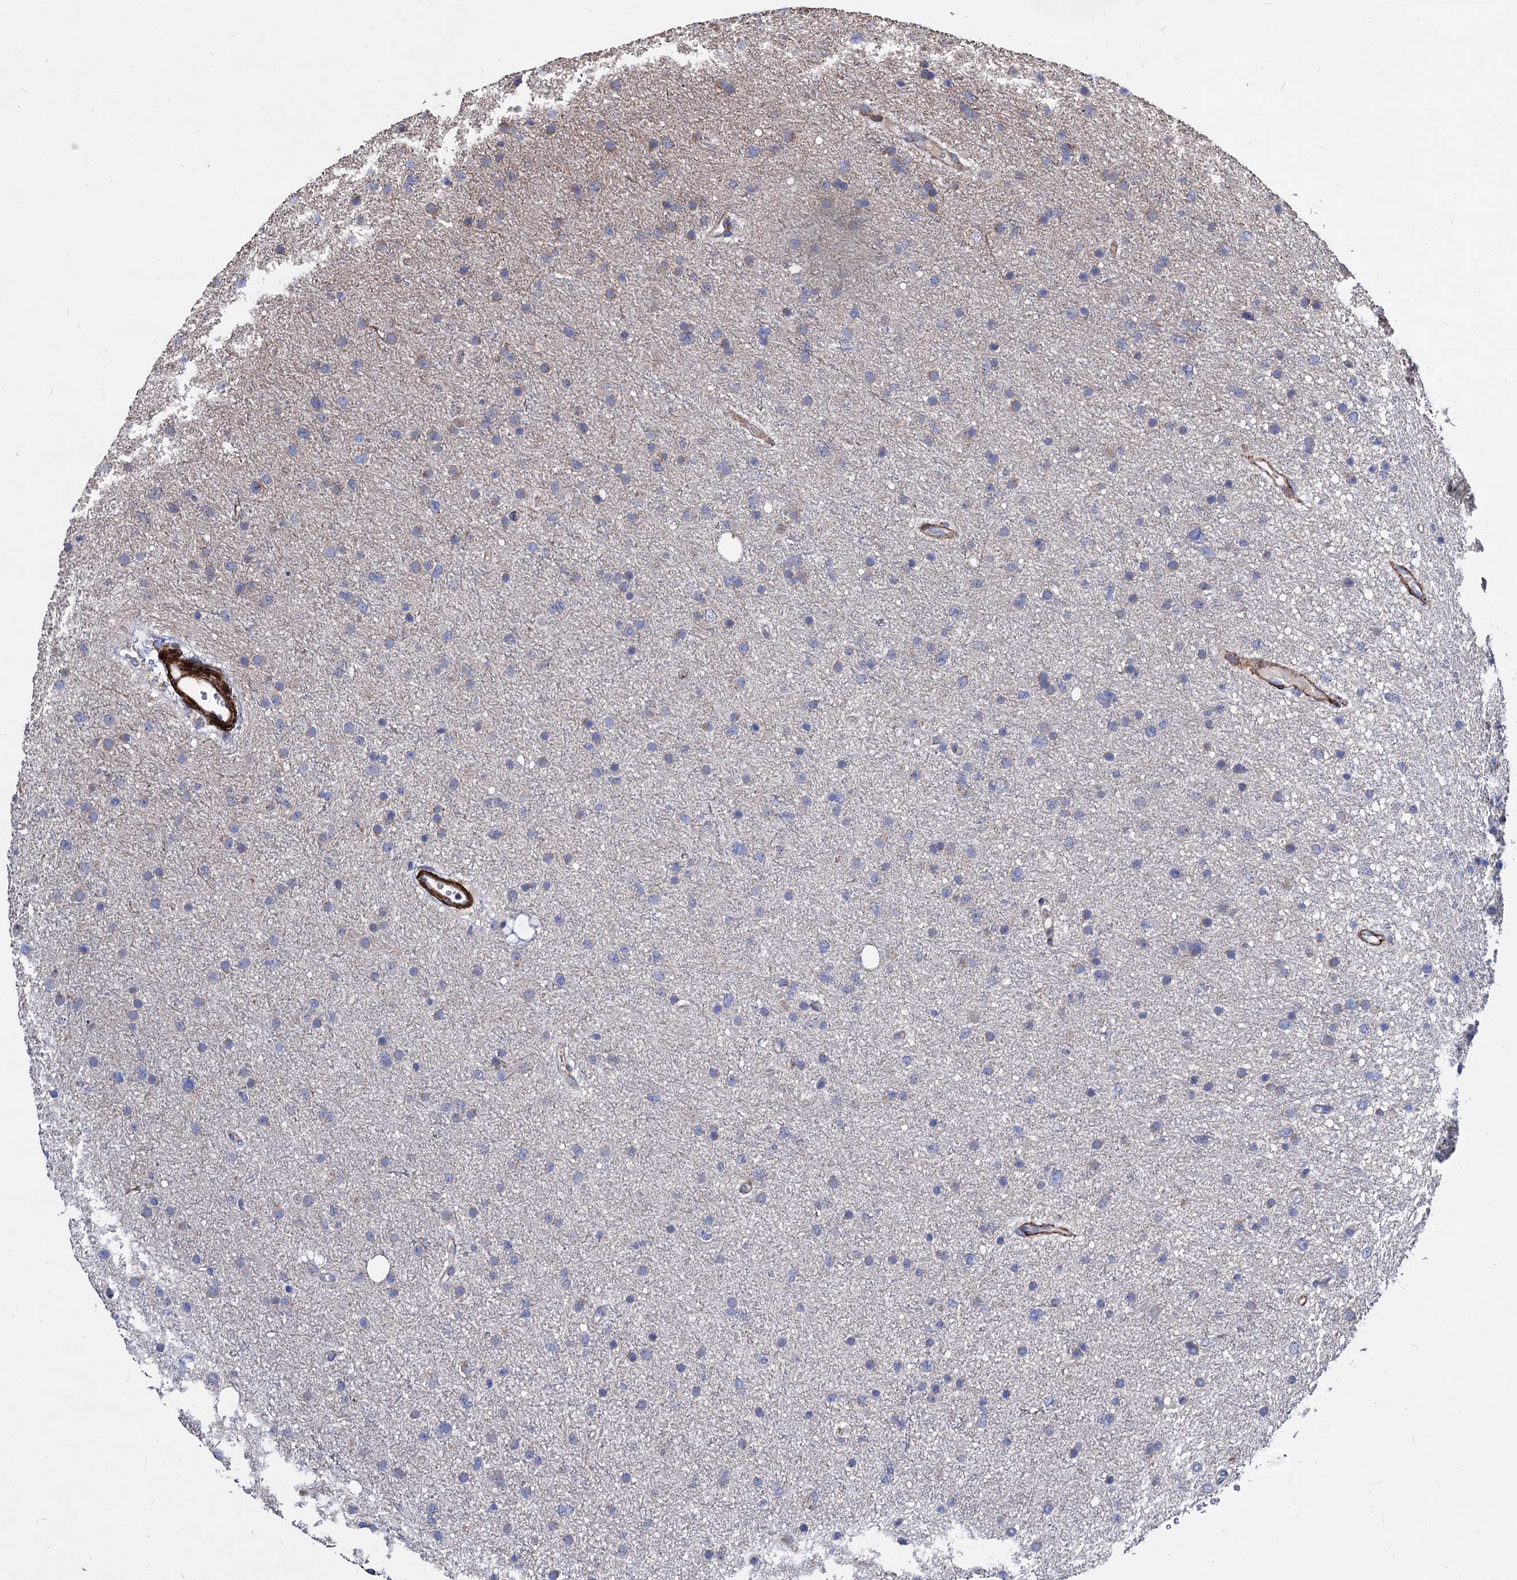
{"staining": {"intensity": "weak", "quantity": "<25%", "location": "cytoplasmic/membranous"}, "tissue": "glioma", "cell_type": "Tumor cells", "image_type": "cancer", "snomed": [{"axis": "morphology", "description": "Glioma, malignant, Low grade"}, {"axis": "topography", "description": "Cerebral cortex"}], "caption": "This photomicrograph is of glioma stained with immunohistochemistry to label a protein in brown with the nuclei are counter-stained blue. There is no expression in tumor cells. (Stains: DAB IHC with hematoxylin counter stain, Microscopy: brightfield microscopy at high magnification).", "gene": "WDR11", "patient": {"sex": "female", "age": 39}}